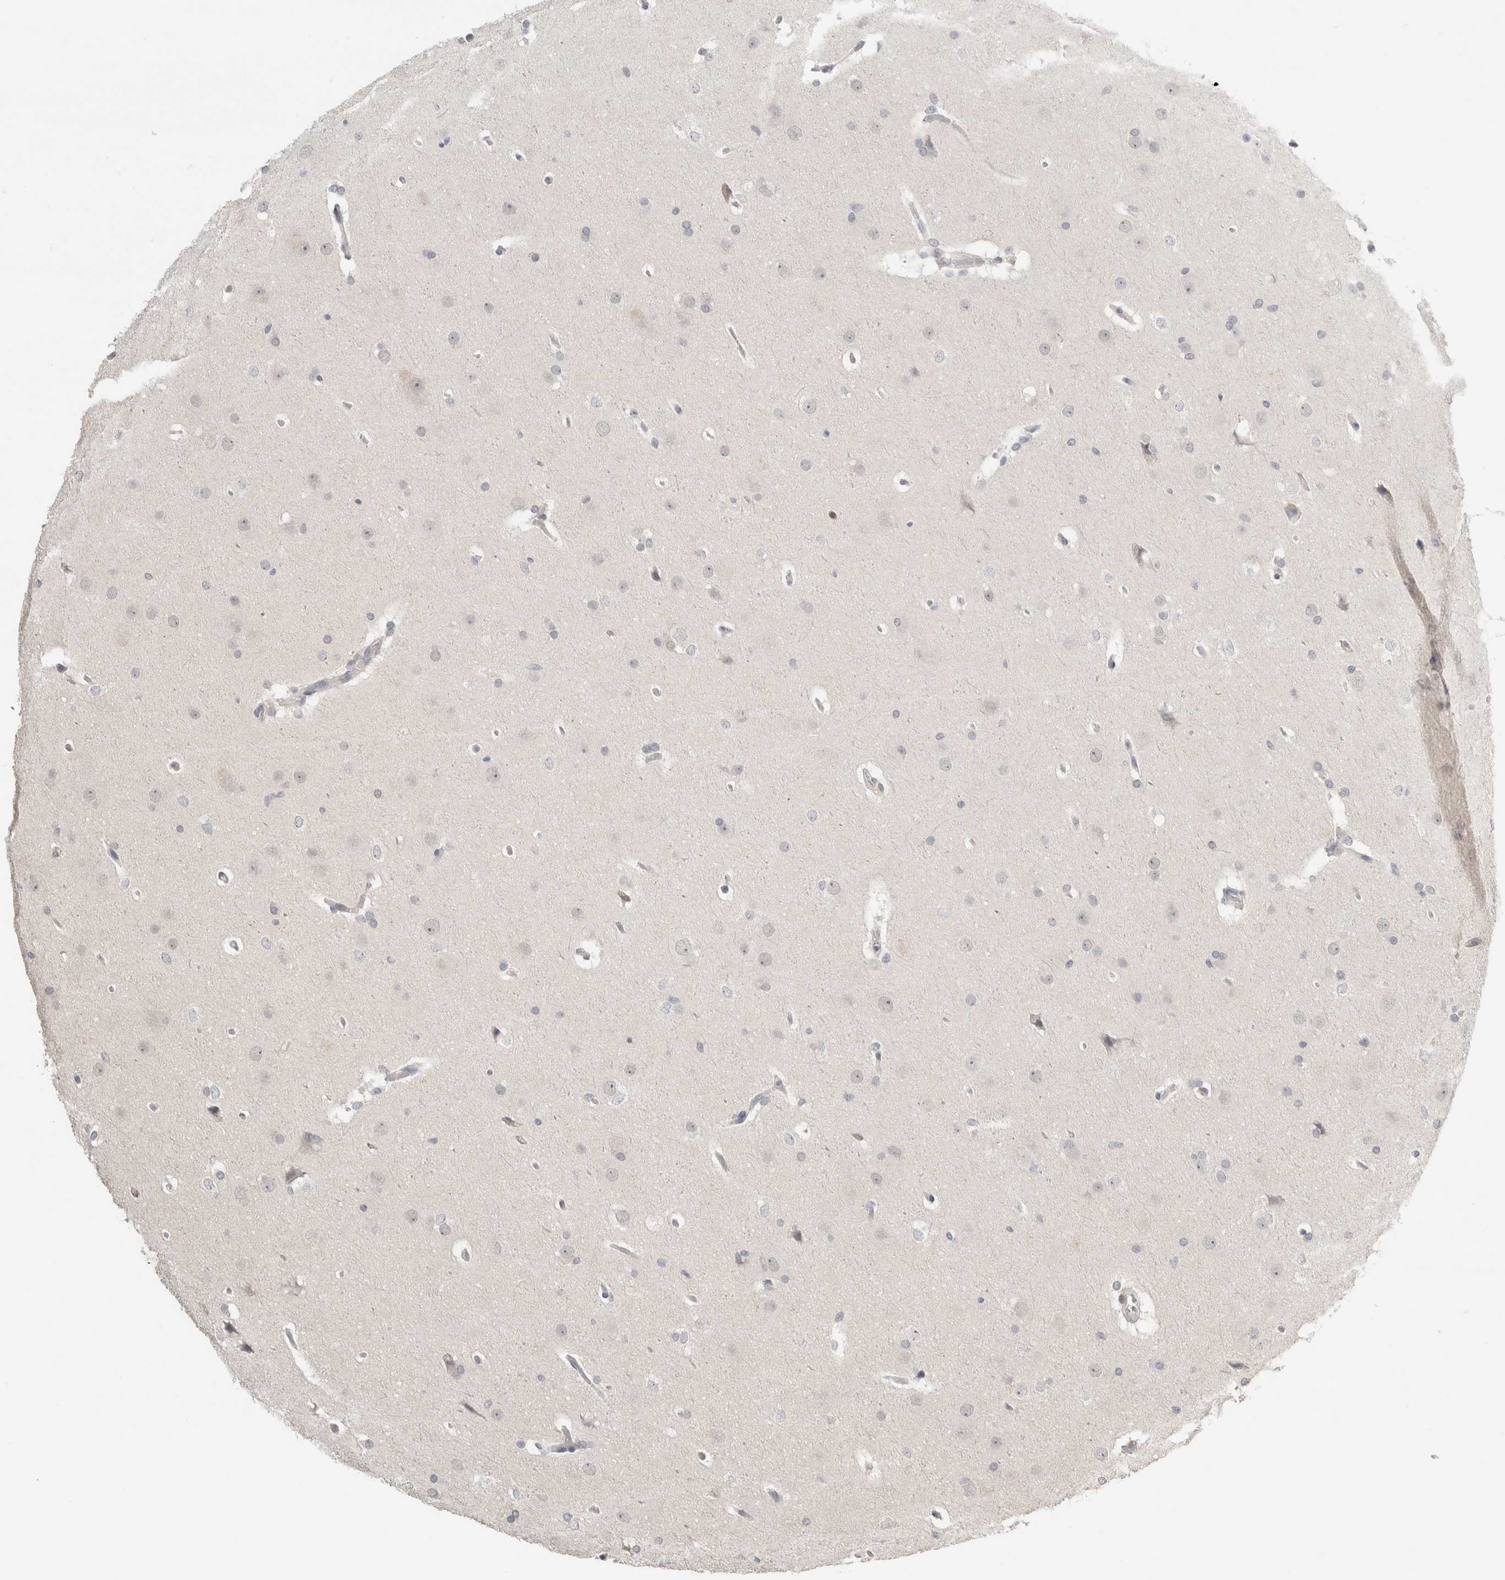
{"staining": {"intensity": "negative", "quantity": "none", "location": "none"}, "tissue": "glioma", "cell_type": "Tumor cells", "image_type": "cancer", "snomed": [{"axis": "morphology", "description": "Glioma, malignant, Low grade"}, {"axis": "topography", "description": "Brain"}], "caption": "Malignant glioma (low-grade) was stained to show a protein in brown. There is no significant expression in tumor cells.", "gene": "TRAT1", "patient": {"sex": "female", "age": 37}}